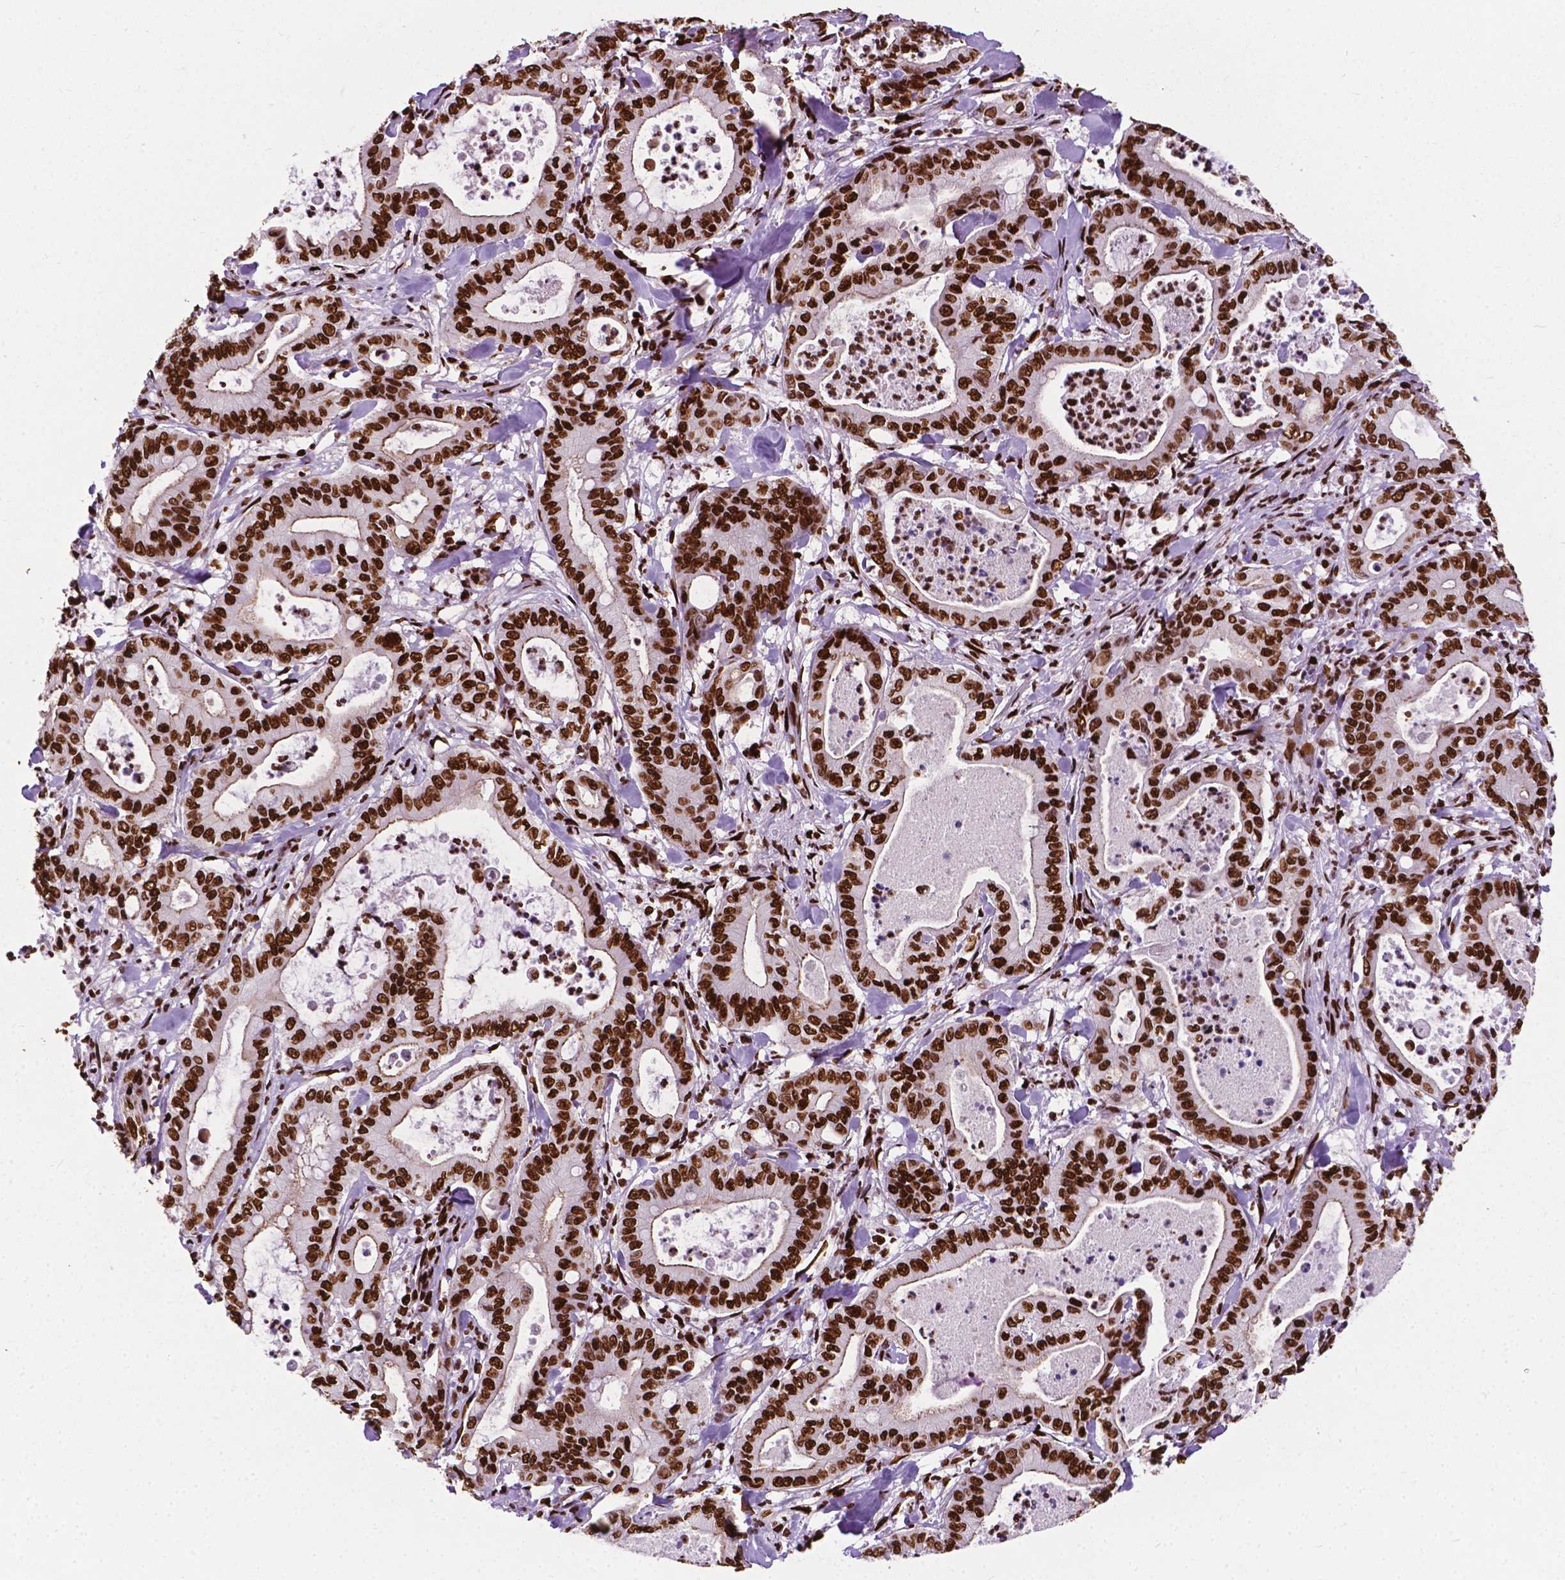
{"staining": {"intensity": "strong", "quantity": ">75%", "location": "nuclear"}, "tissue": "pancreatic cancer", "cell_type": "Tumor cells", "image_type": "cancer", "snomed": [{"axis": "morphology", "description": "Adenocarcinoma, NOS"}, {"axis": "topography", "description": "Pancreas"}], "caption": "Protein analysis of pancreatic cancer (adenocarcinoma) tissue shows strong nuclear expression in about >75% of tumor cells.", "gene": "SMIM5", "patient": {"sex": "male", "age": 71}}